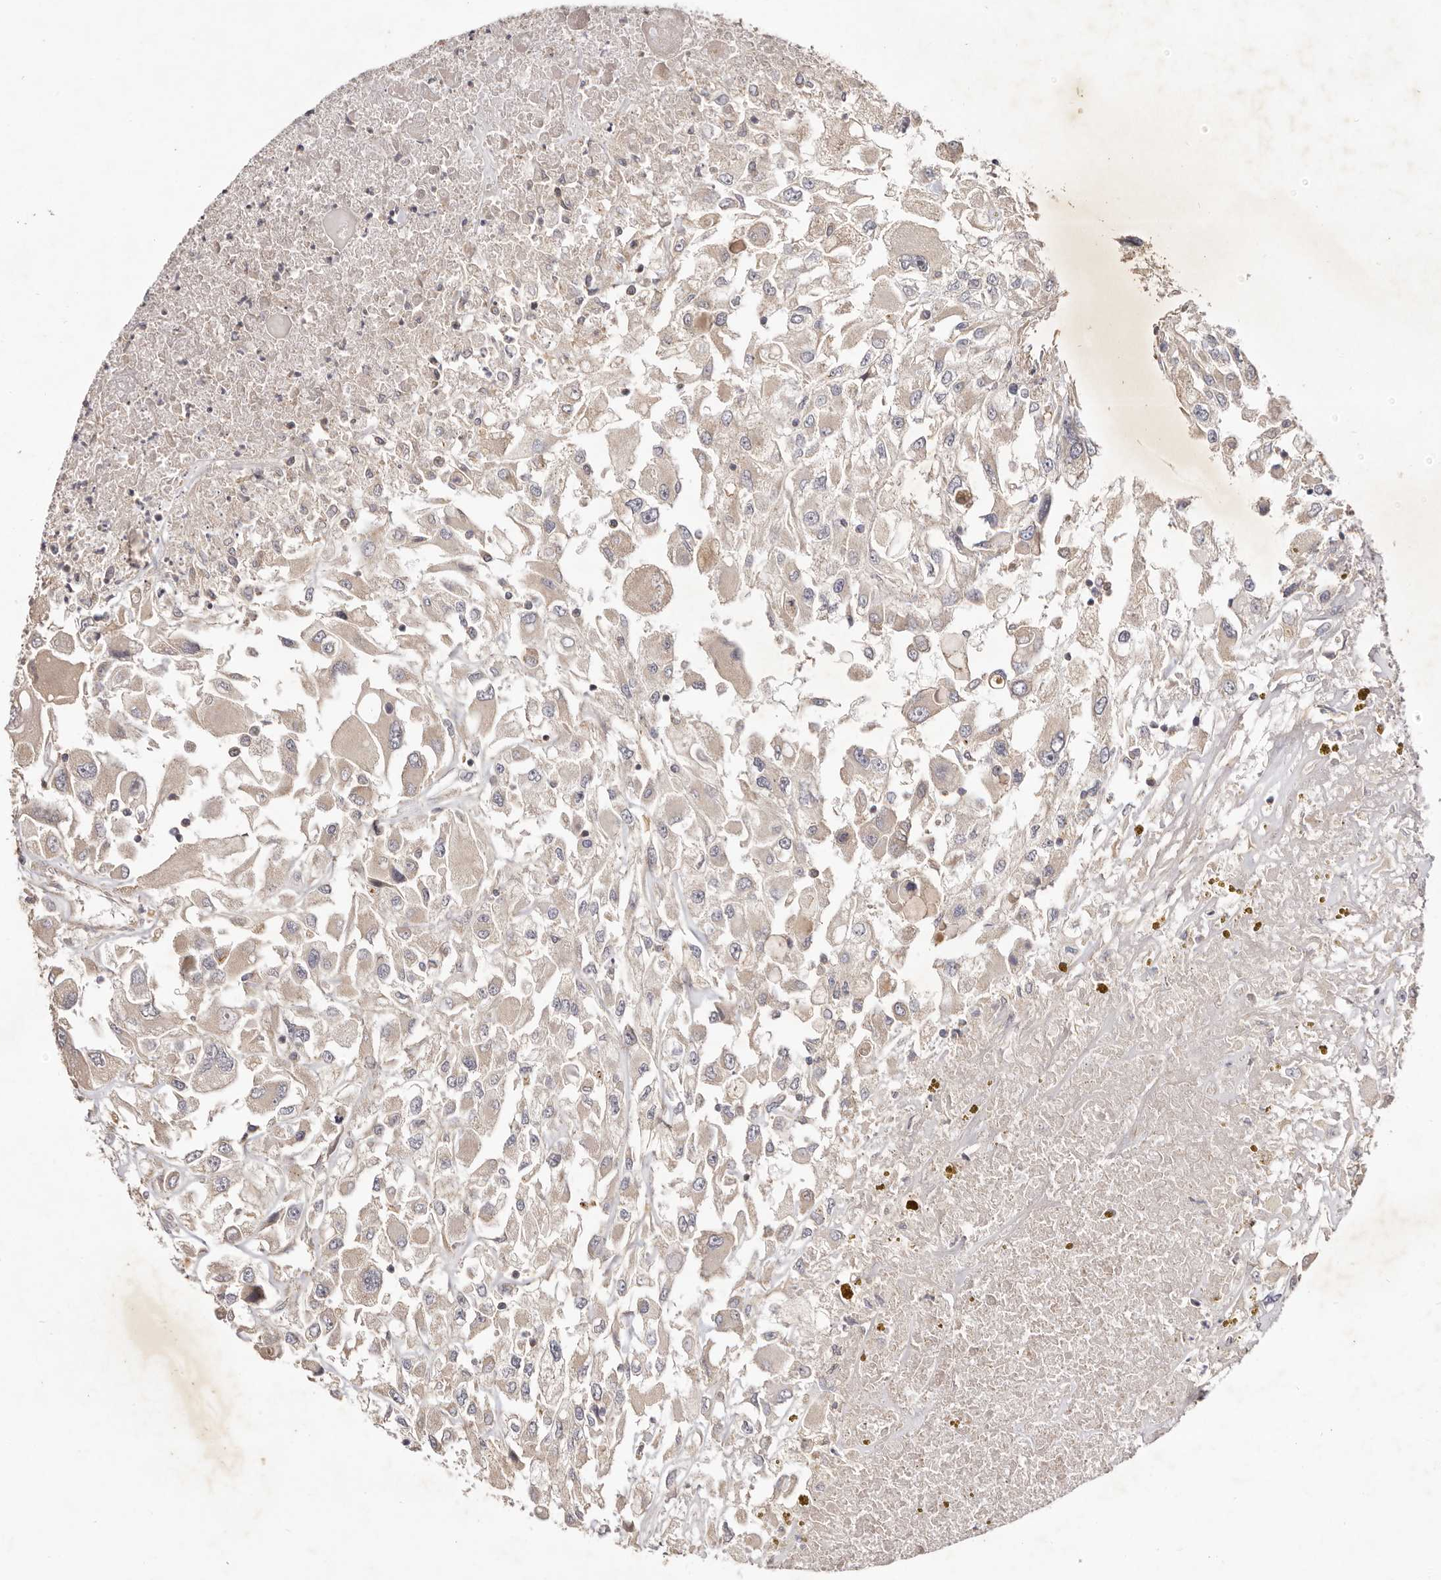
{"staining": {"intensity": "negative", "quantity": "none", "location": "none"}, "tissue": "renal cancer", "cell_type": "Tumor cells", "image_type": "cancer", "snomed": [{"axis": "morphology", "description": "Adenocarcinoma, NOS"}, {"axis": "topography", "description": "Kidney"}], "caption": "DAB immunohistochemical staining of human adenocarcinoma (renal) displays no significant staining in tumor cells.", "gene": "ADAMTS9", "patient": {"sex": "female", "age": 52}}